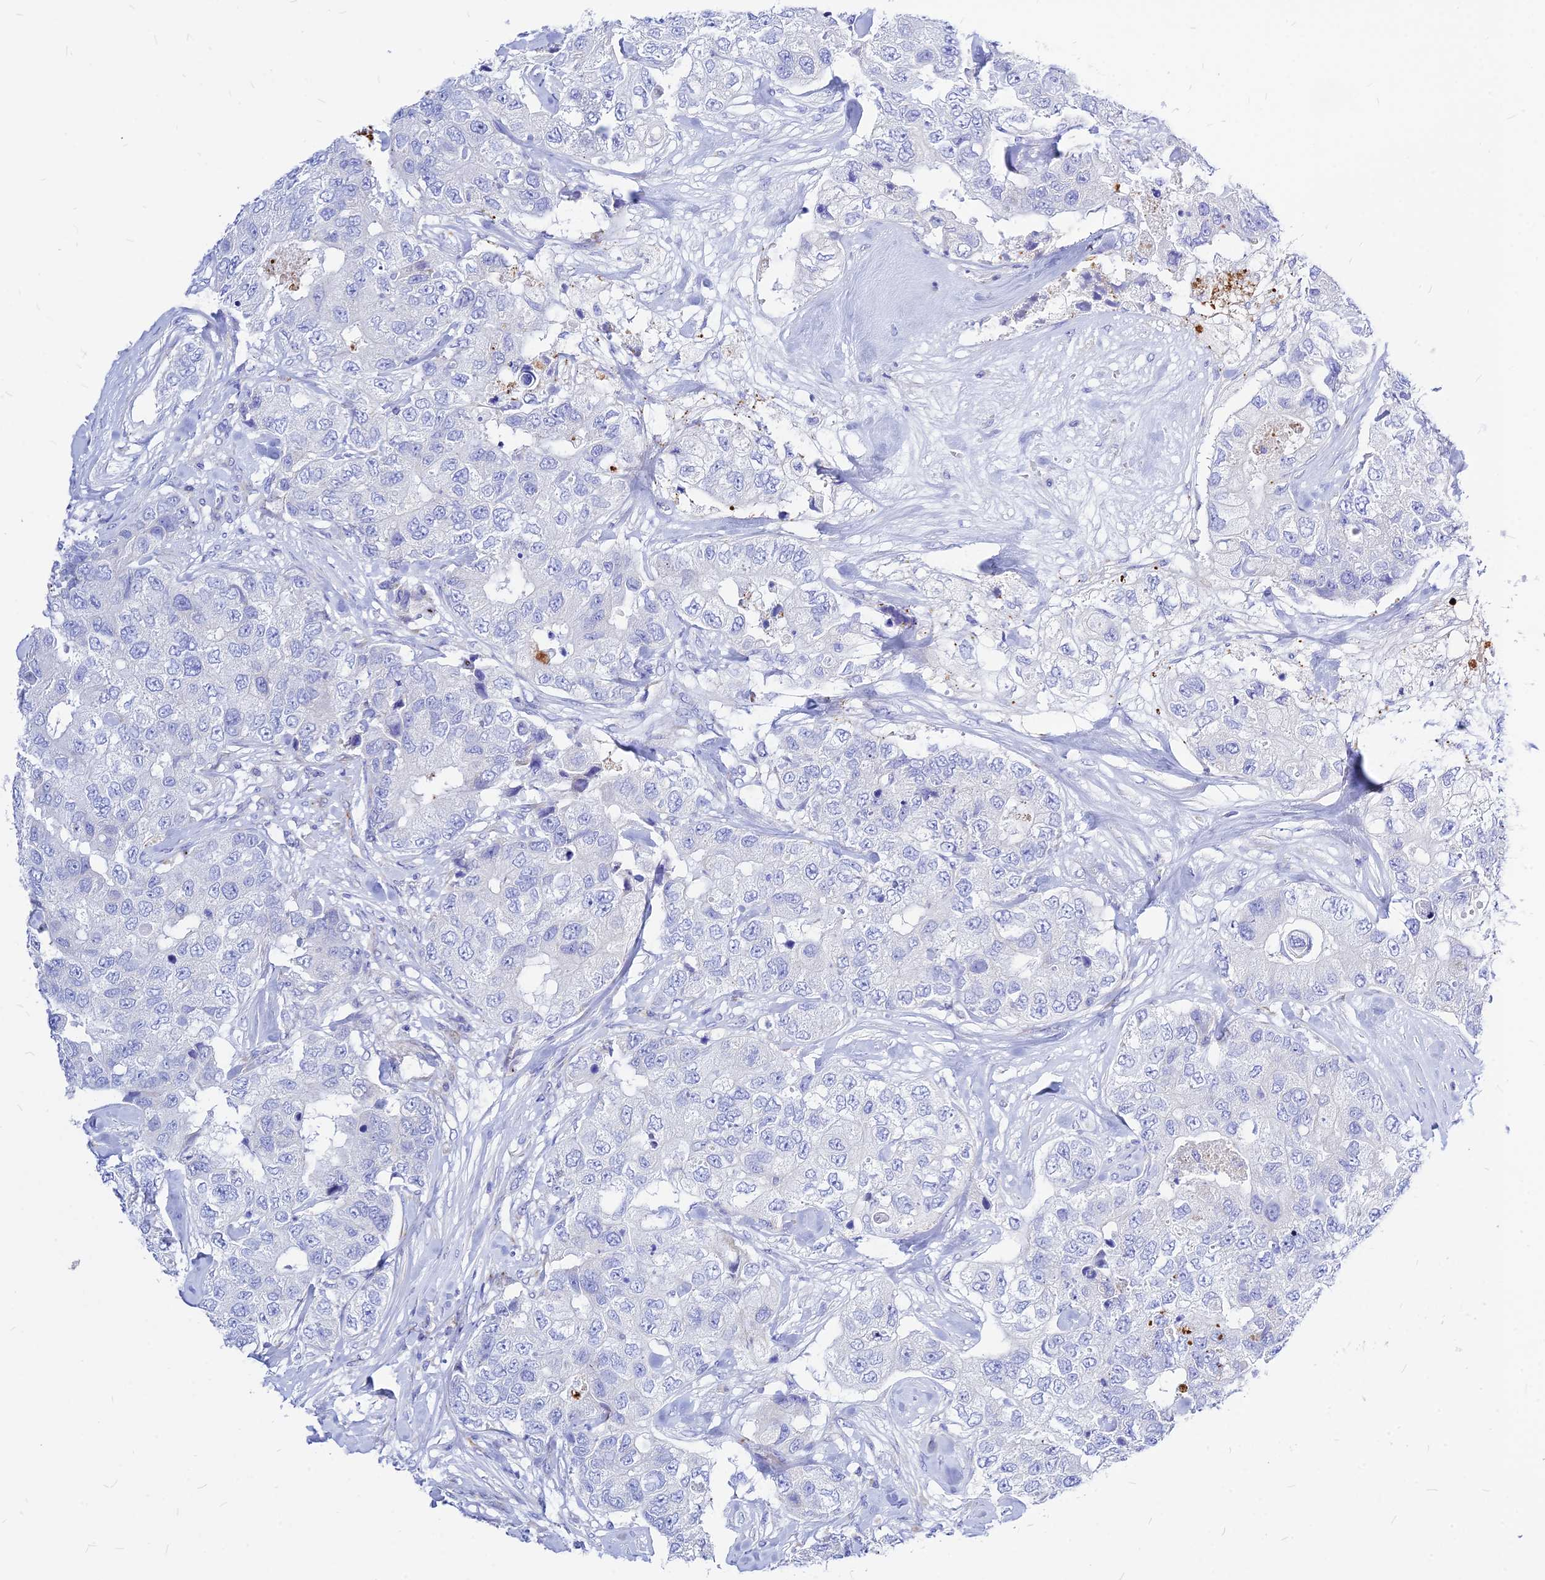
{"staining": {"intensity": "negative", "quantity": "none", "location": "none"}, "tissue": "breast cancer", "cell_type": "Tumor cells", "image_type": "cancer", "snomed": [{"axis": "morphology", "description": "Duct carcinoma"}, {"axis": "topography", "description": "Breast"}], "caption": "Tumor cells show no significant protein staining in breast invasive ductal carcinoma.", "gene": "CNOT6", "patient": {"sex": "female", "age": 62}}